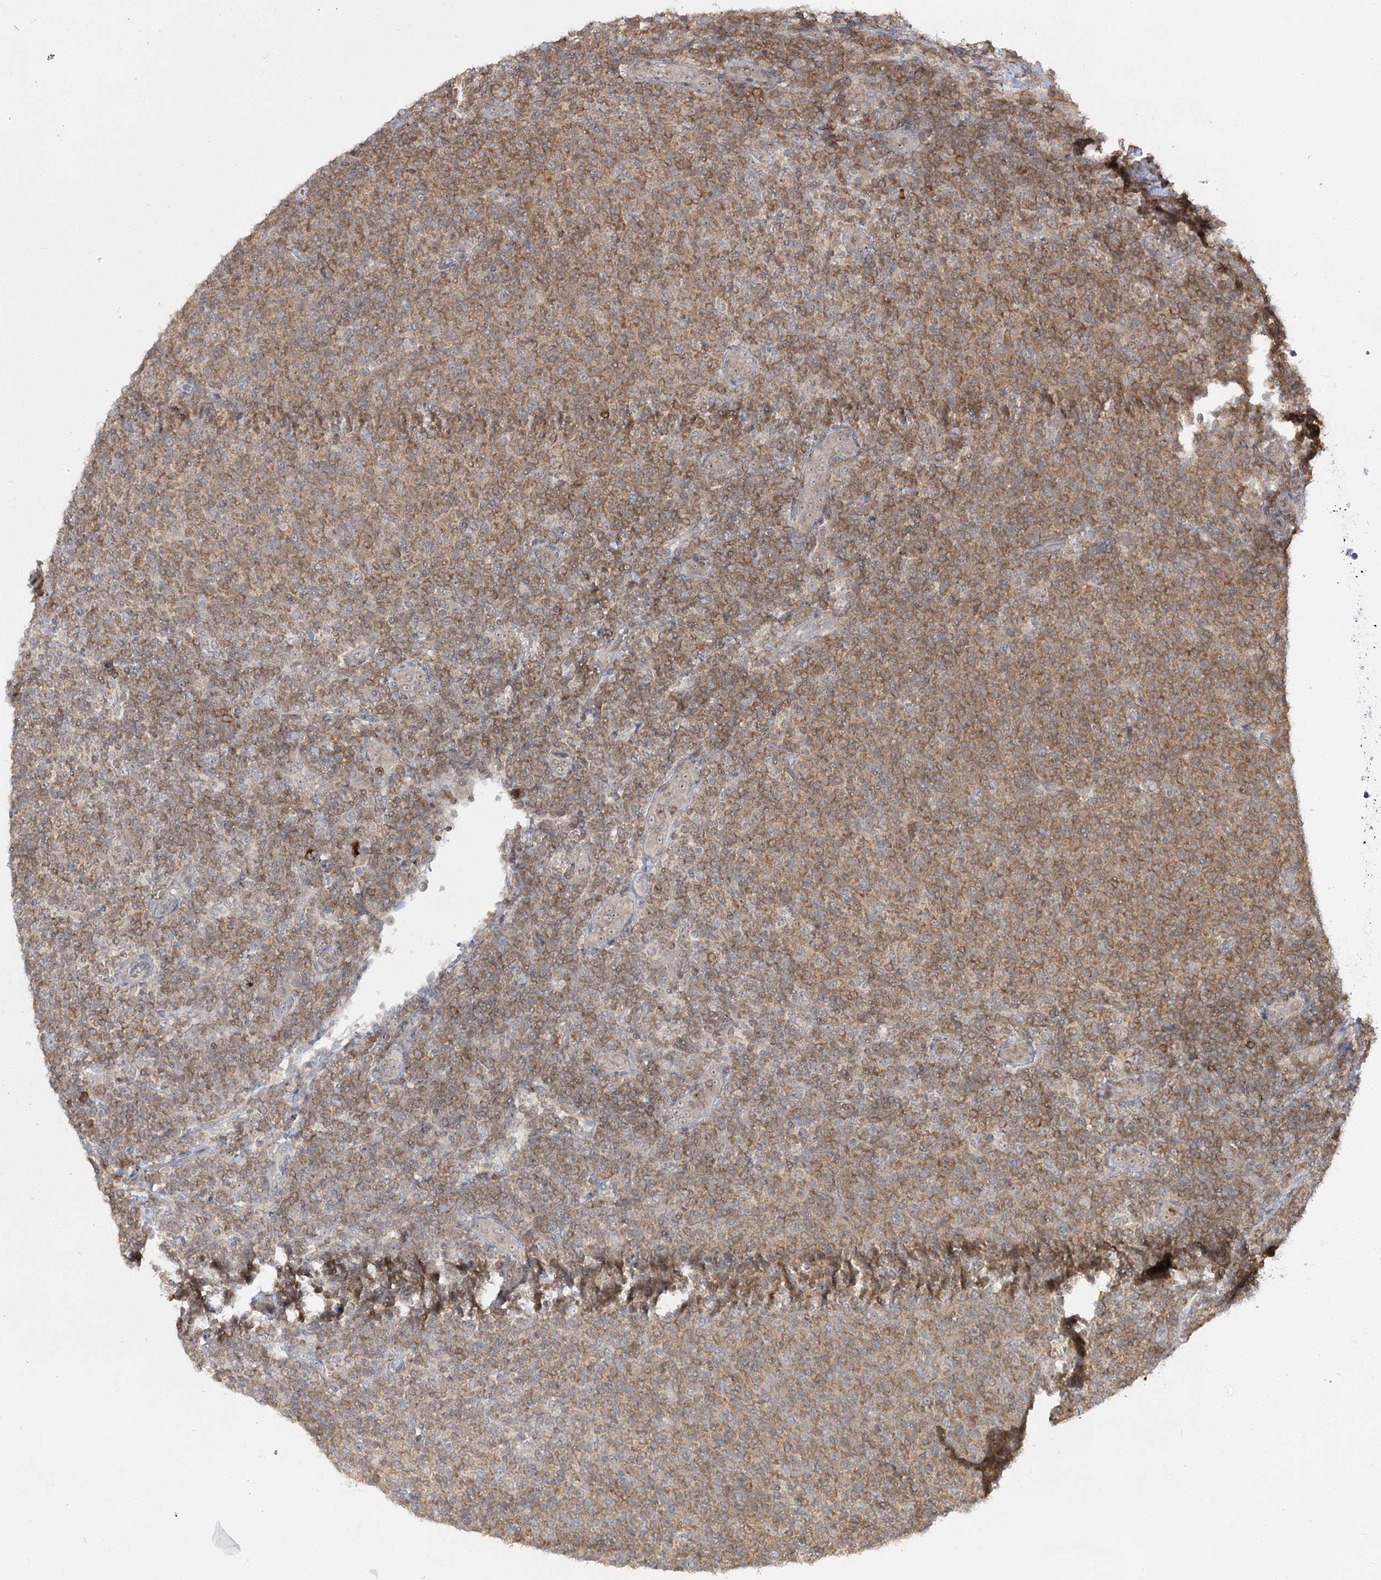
{"staining": {"intensity": "moderate", "quantity": ">75%", "location": "cytoplasmic/membranous"}, "tissue": "lymphoma", "cell_type": "Tumor cells", "image_type": "cancer", "snomed": [{"axis": "morphology", "description": "Malignant lymphoma, non-Hodgkin's type, Low grade"}, {"axis": "topography", "description": "Lymph node"}], "caption": "Immunohistochemical staining of human lymphoma displays medium levels of moderate cytoplasmic/membranous protein positivity in about >75% of tumor cells.", "gene": "SYTL1", "patient": {"sex": "male", "age": 66}}